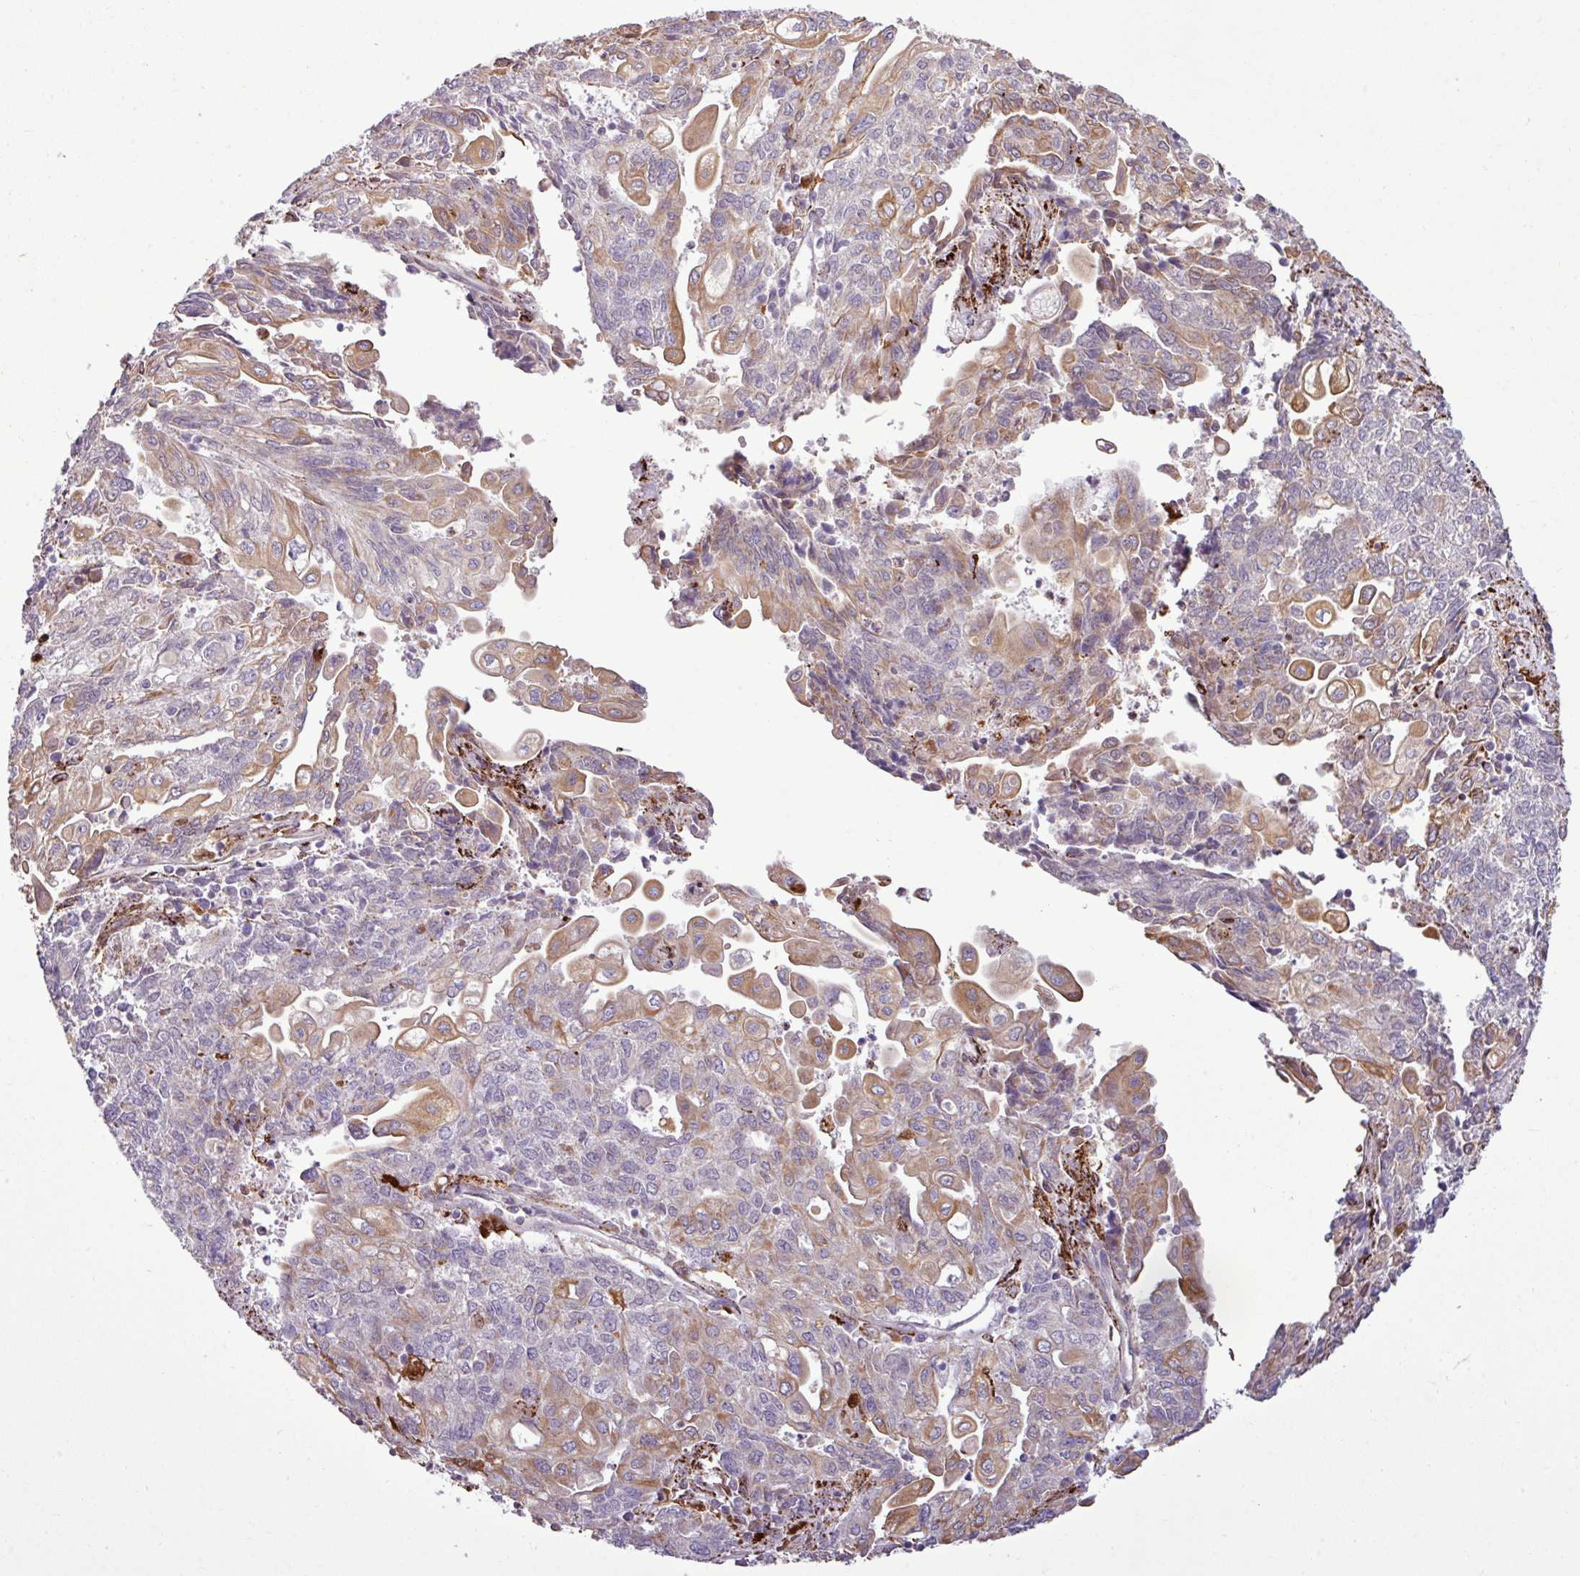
{"staining": {"intensity": "moderate", "quantity": "25%-75%", "location": "cytoplasmic/membranous"}, "tissue": "endometrial cancer", "cell_type": "Tumor cells", "image_type": "cancer", "snomed": [{"axis": "morphology", "description": "Adenocarcinoma, NOS"}, {"axis": "topography", "description": "Endometrium"}], "caption": "A histopathology image showing moderate cytoplasmic/membranous positivity in approximately 25%-75% of tumor cells in endometrial adenocarcinoma, as visualized by brown immunohistochemical staining.", "gene": "SGPP1", "patient": {"sex": "female", "age": 54}}